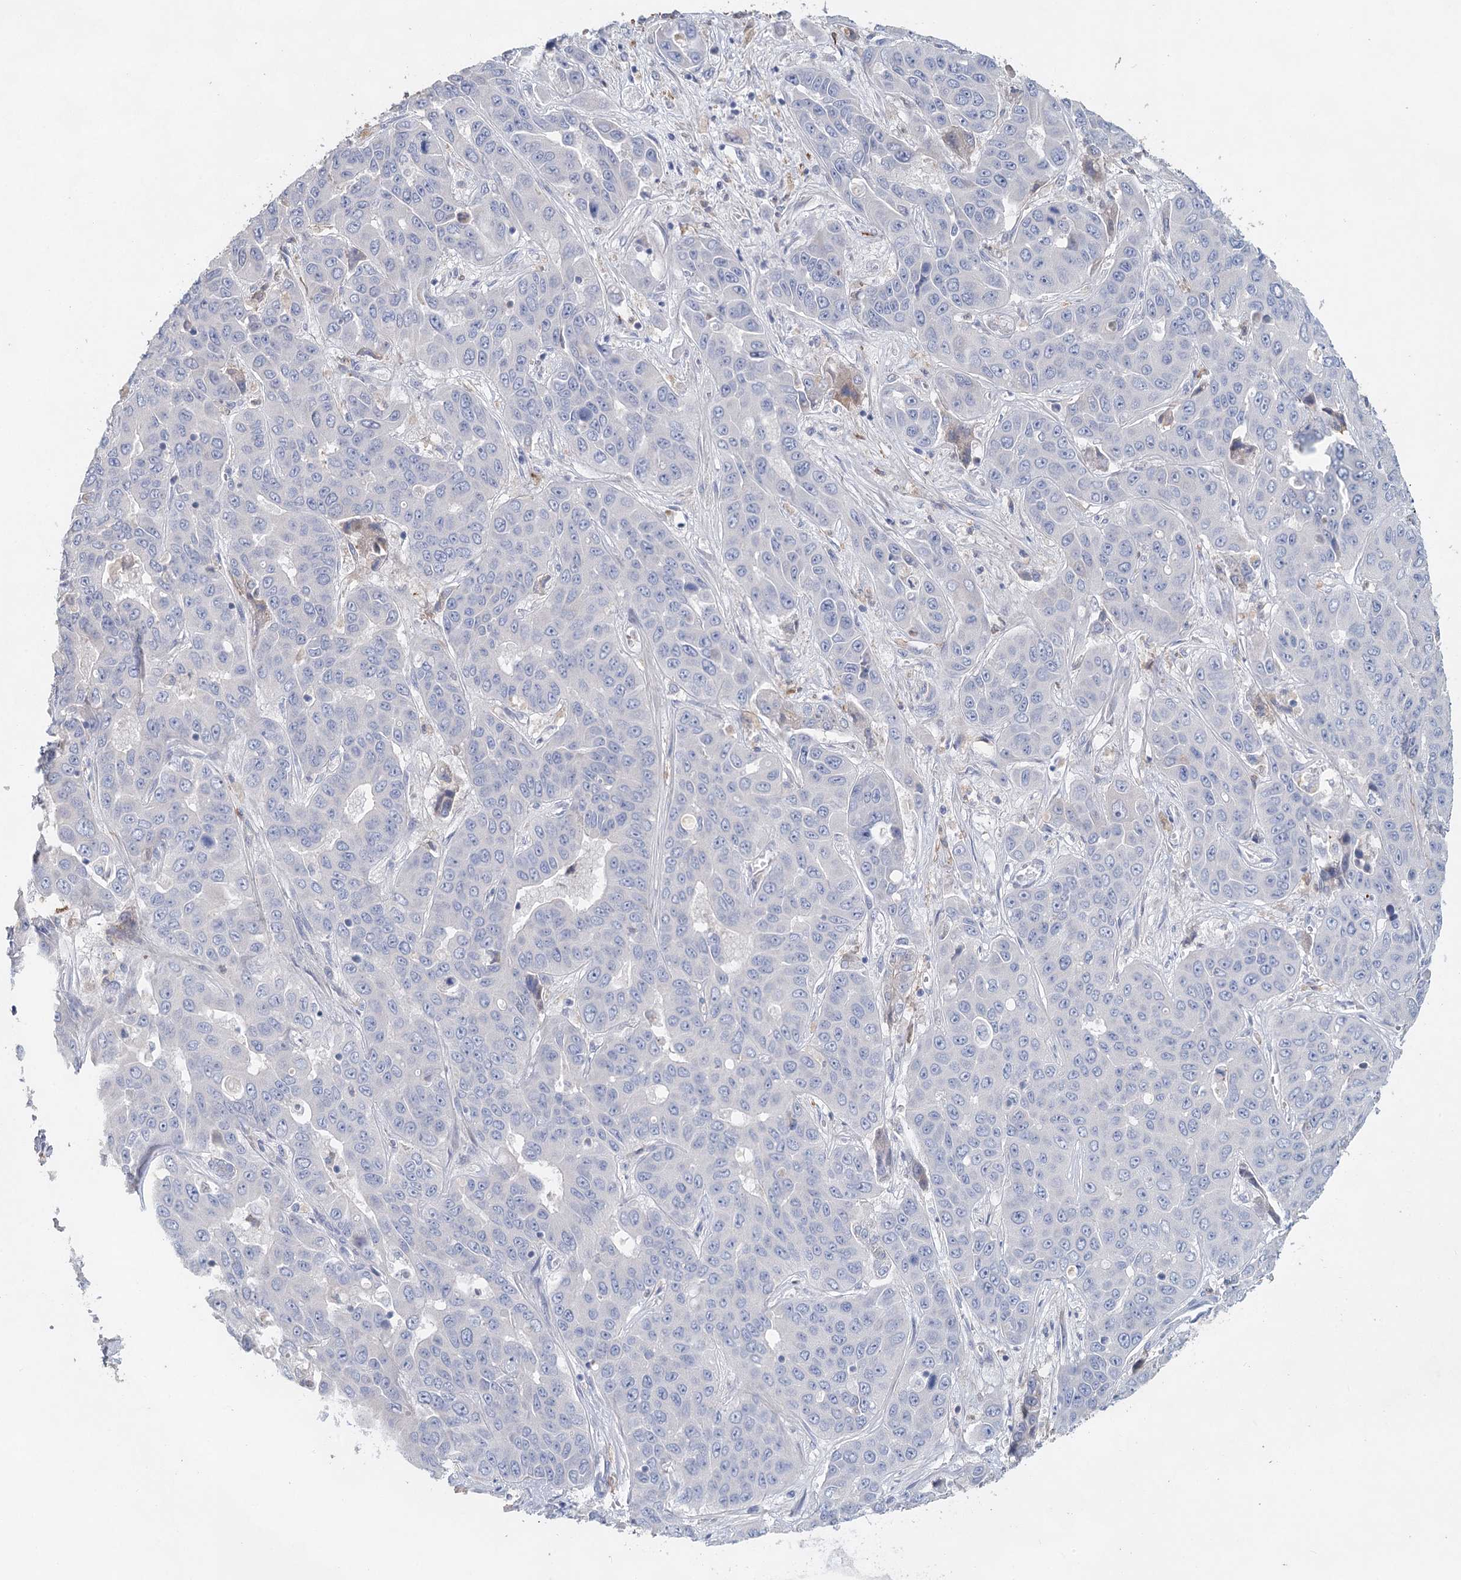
{"staining": {"intensity": "negative", "quantity": "none", "location": "none"}, "tissue": "liver cancer", "cell_type": "Tumor cells", "image_type": "cancer", "snomed": [{"axis": "morphology", "description": "Cholangiocarcinoma"}, {"axis": "topography", "description": "Liver"}], "caption": "Tumor cells are negative for protein expression in human liver cancer (cholangiocarcinoma). (Brightfield microscopy of DAB (3,3'-diaminobenzidine) IHC at high magnification).", "gene": "MYL6B", "patient": {"sex": "female", "age": 52}}